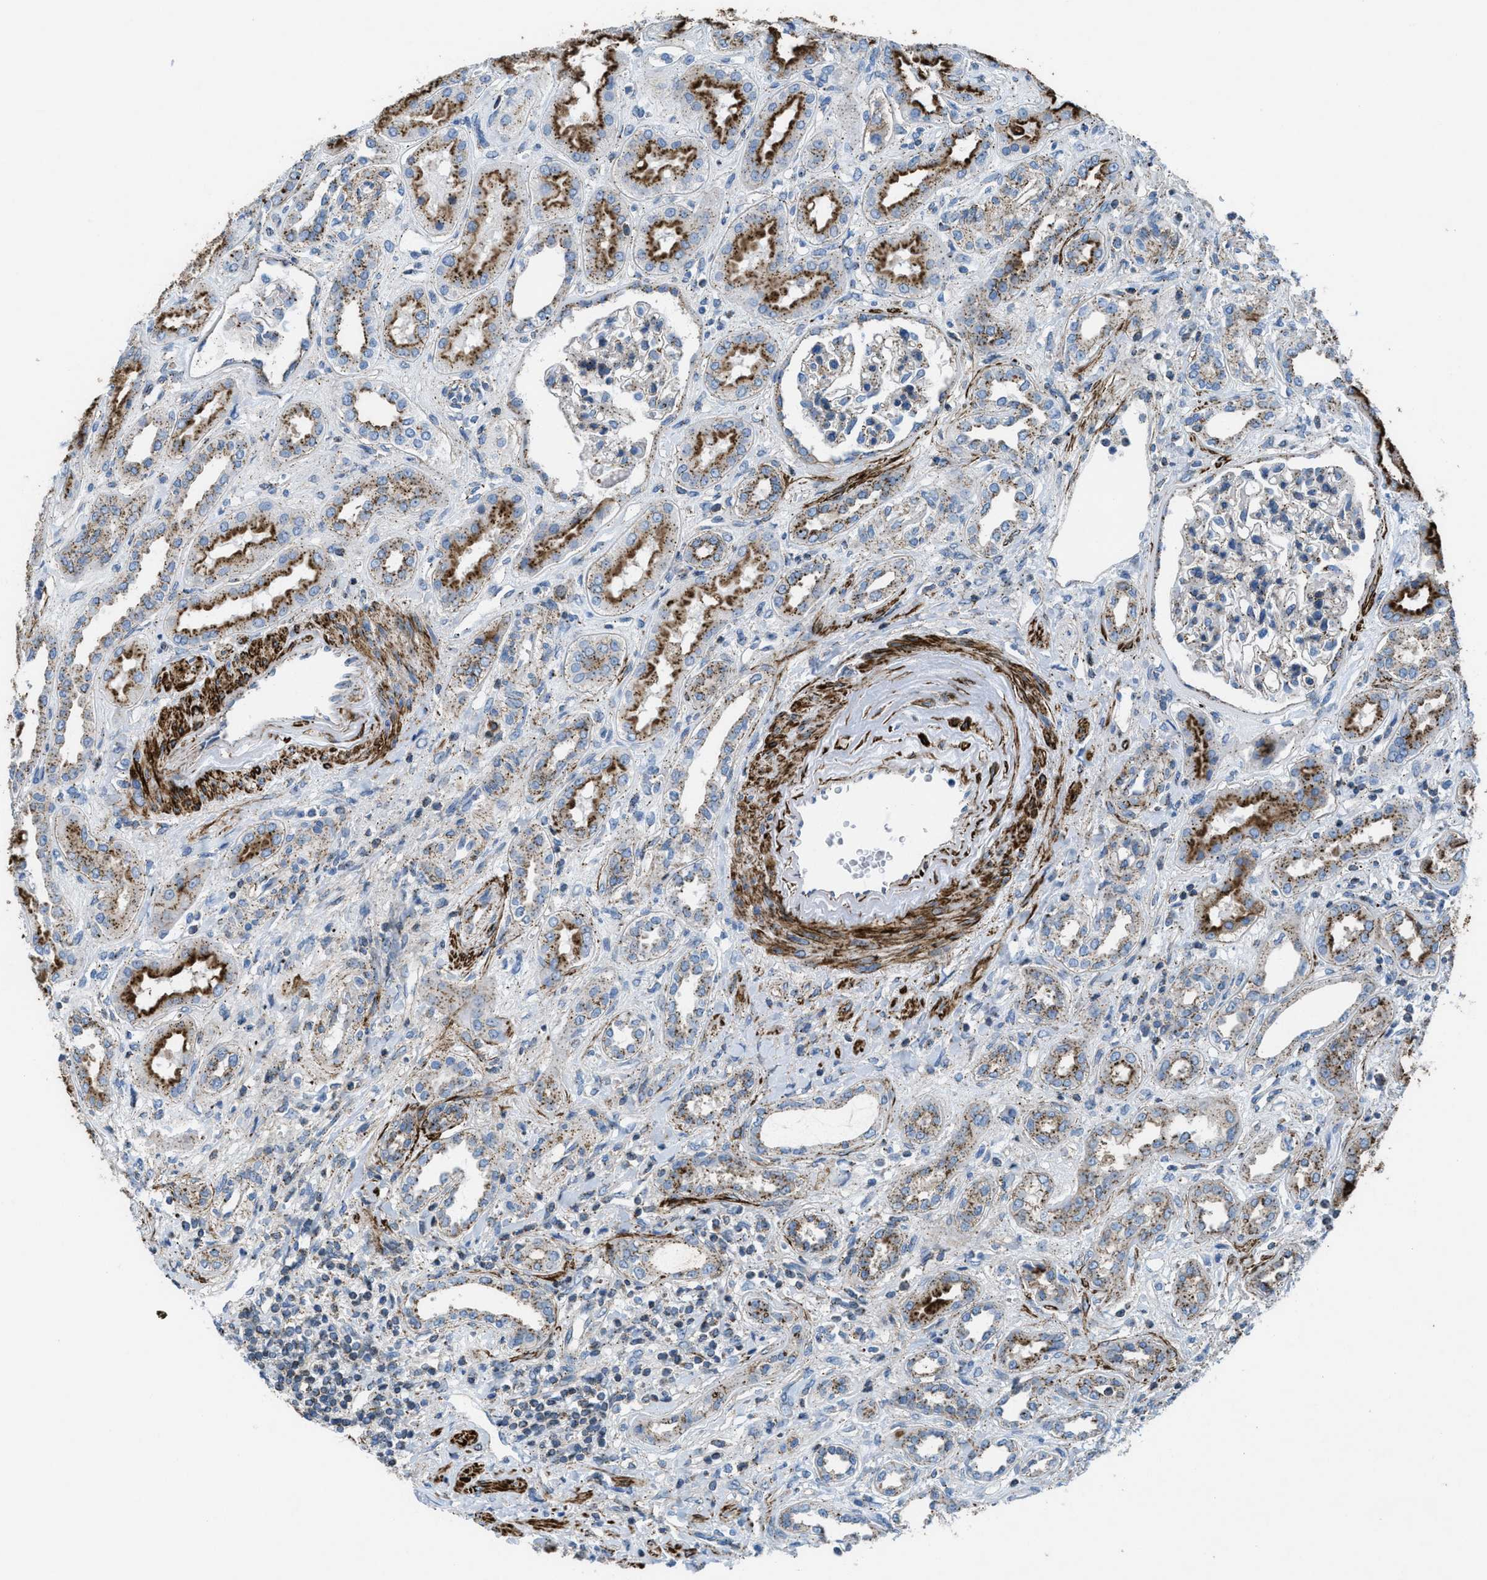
{"staining": {"intensity": "weak", "quantity": "<25%", "location": "cytoplasmic/membranous"}, "tissue": "kidney", "cell_type": "Cells in glomeruli", "image_type": "normal", "snomed": [{"axis": "morphology", "description": "Normal tissue, NOS"}, {"axis": "topography", "description": "Kidney"}], "caption": "A micrograph of human kidney is negative for staining in cells in glomeruli. (Immunohistochemistry (ihc), brightfield microscopy, high magnification).", "gene": "MFSD13A", "patient": {"sex": "male", "age": 59}}